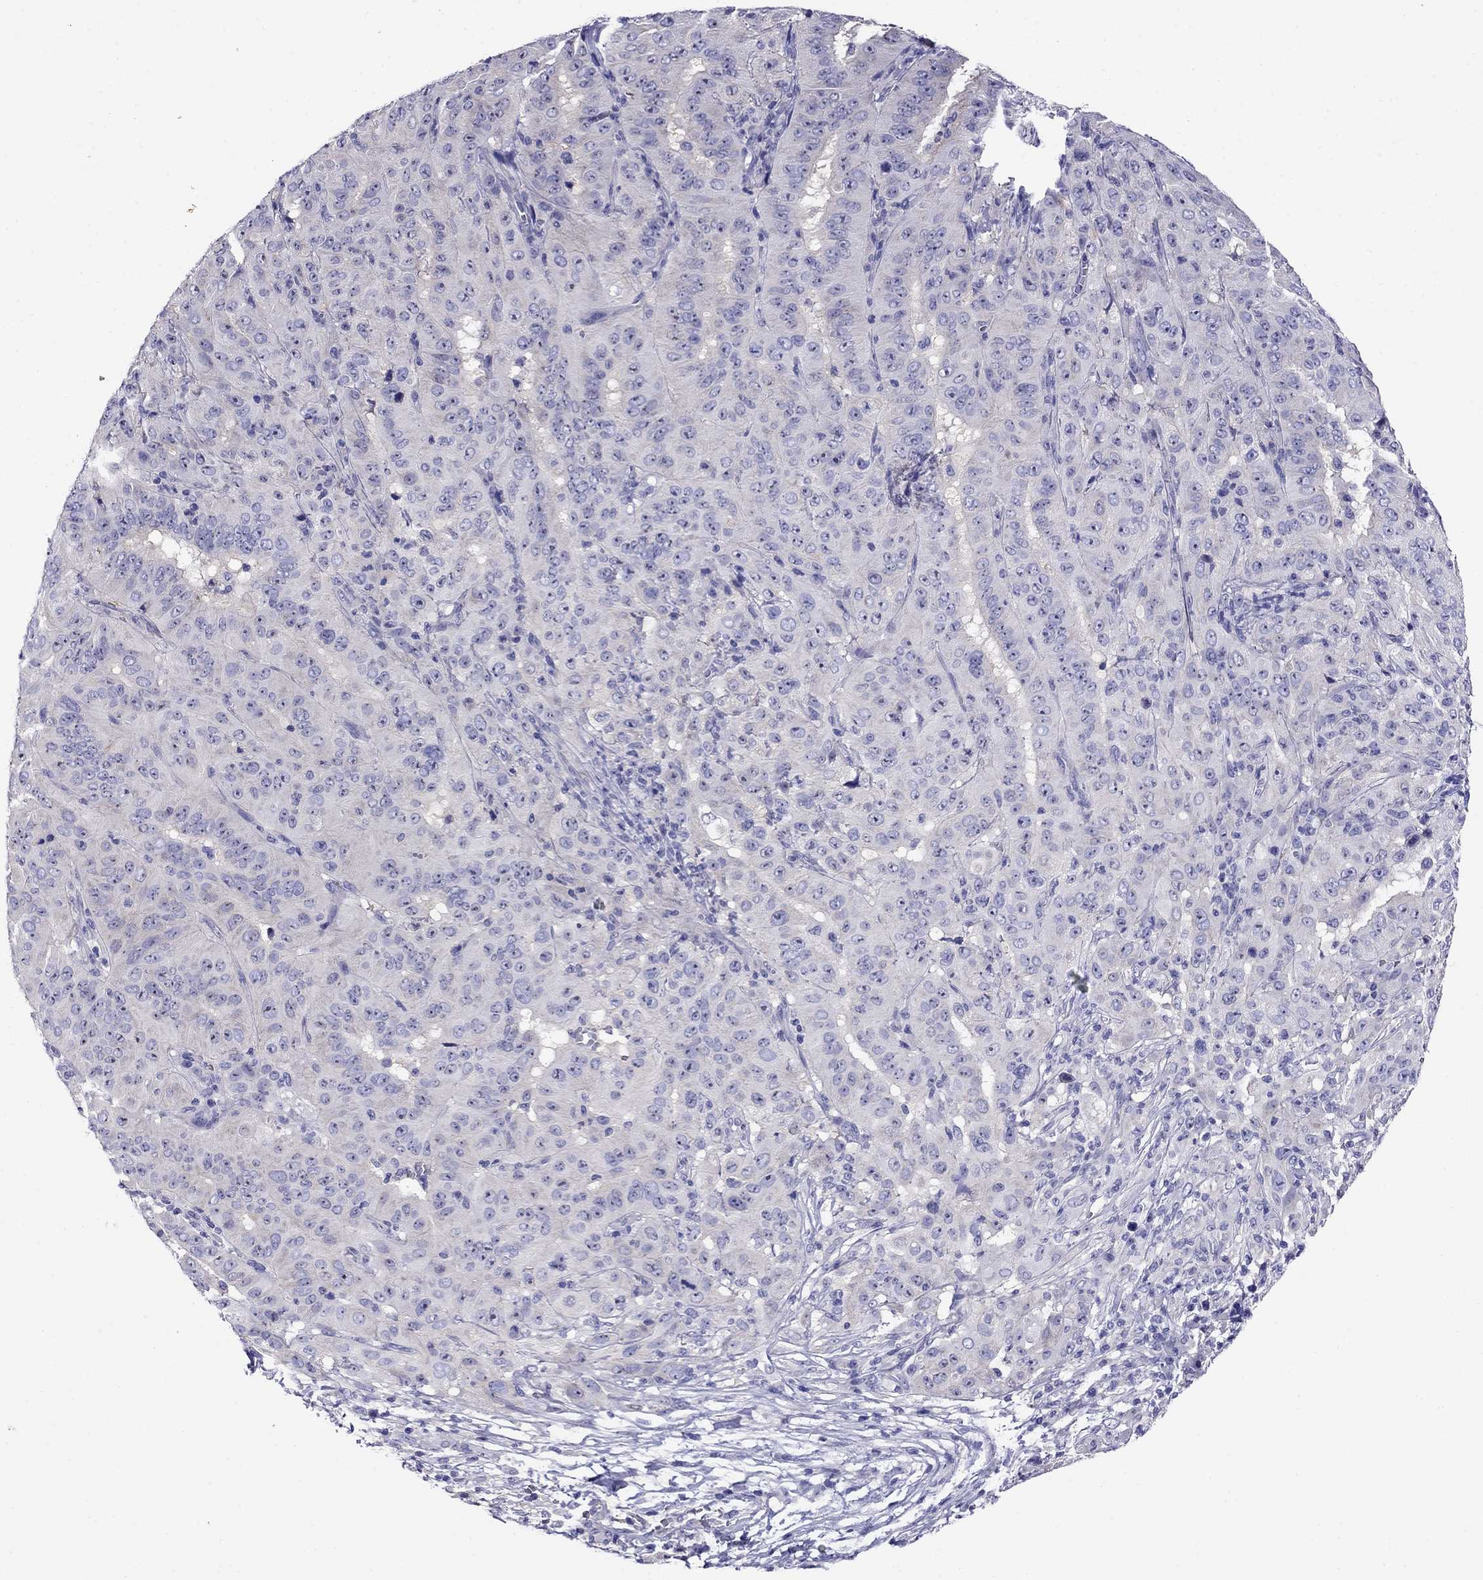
{"staining": {"intensity": "negative", "quantity": "none", "location": "none"}, "tissue": "pancreatic cancer", "cell_type": "Tumor cells", "image_type": "cancer", "snomed": [{"axis": "morphology", "description": "Adenocarcinoma, NOS"}, {"axis": "topography", "description": "Pancreas"}], "caption": "There is no significant positivity in tumor cells of pancreatic cancer. (Stains: DAB immunohistochemistry with hematoxylin counter stain, Microscopy: brightfield microscopy at high magnification).", "gene": "SCG2", "patient": {"sex": "male", "age": 63}}